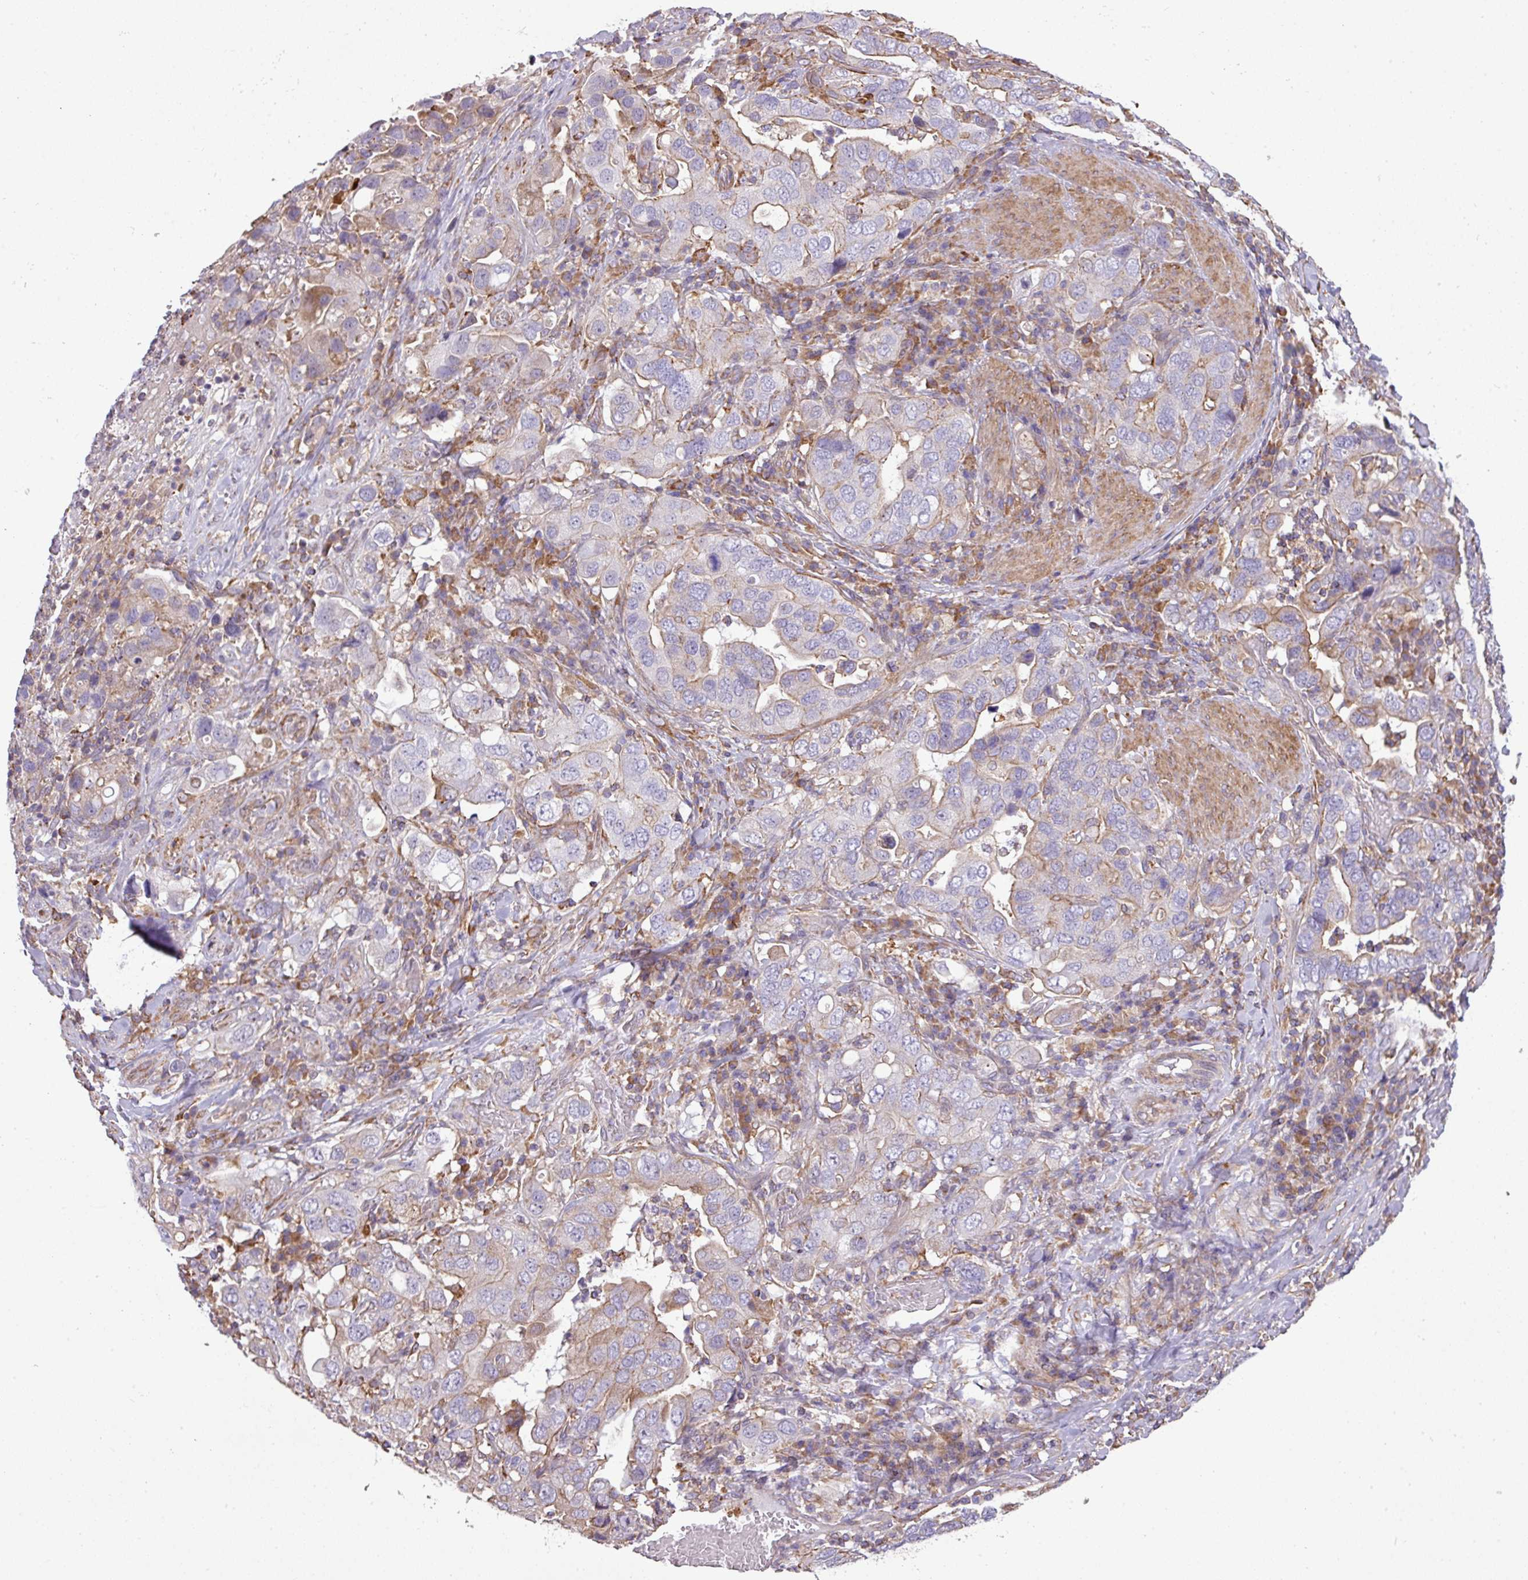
{"staining": {"intensity": "weak", "quantity": "<25%", "location": "cytoplasmic/membranous"}, "tissue": "stomach cancer", "cell_type": "Tumor cells", "image_type": "cancer", "snomed": [{"axis": "morphology", "description": "Adenocarcinoma, NOS"}, {"axis": "topography", "description": "Stomach, upper"}], "caption": "Immunohistochemical staining of human stomach cancer (adenocarcinoma) reveals no significant staining in tumor cells.", "gene": "LRRC41", "patient": {"sex": "male", "age": 62}}